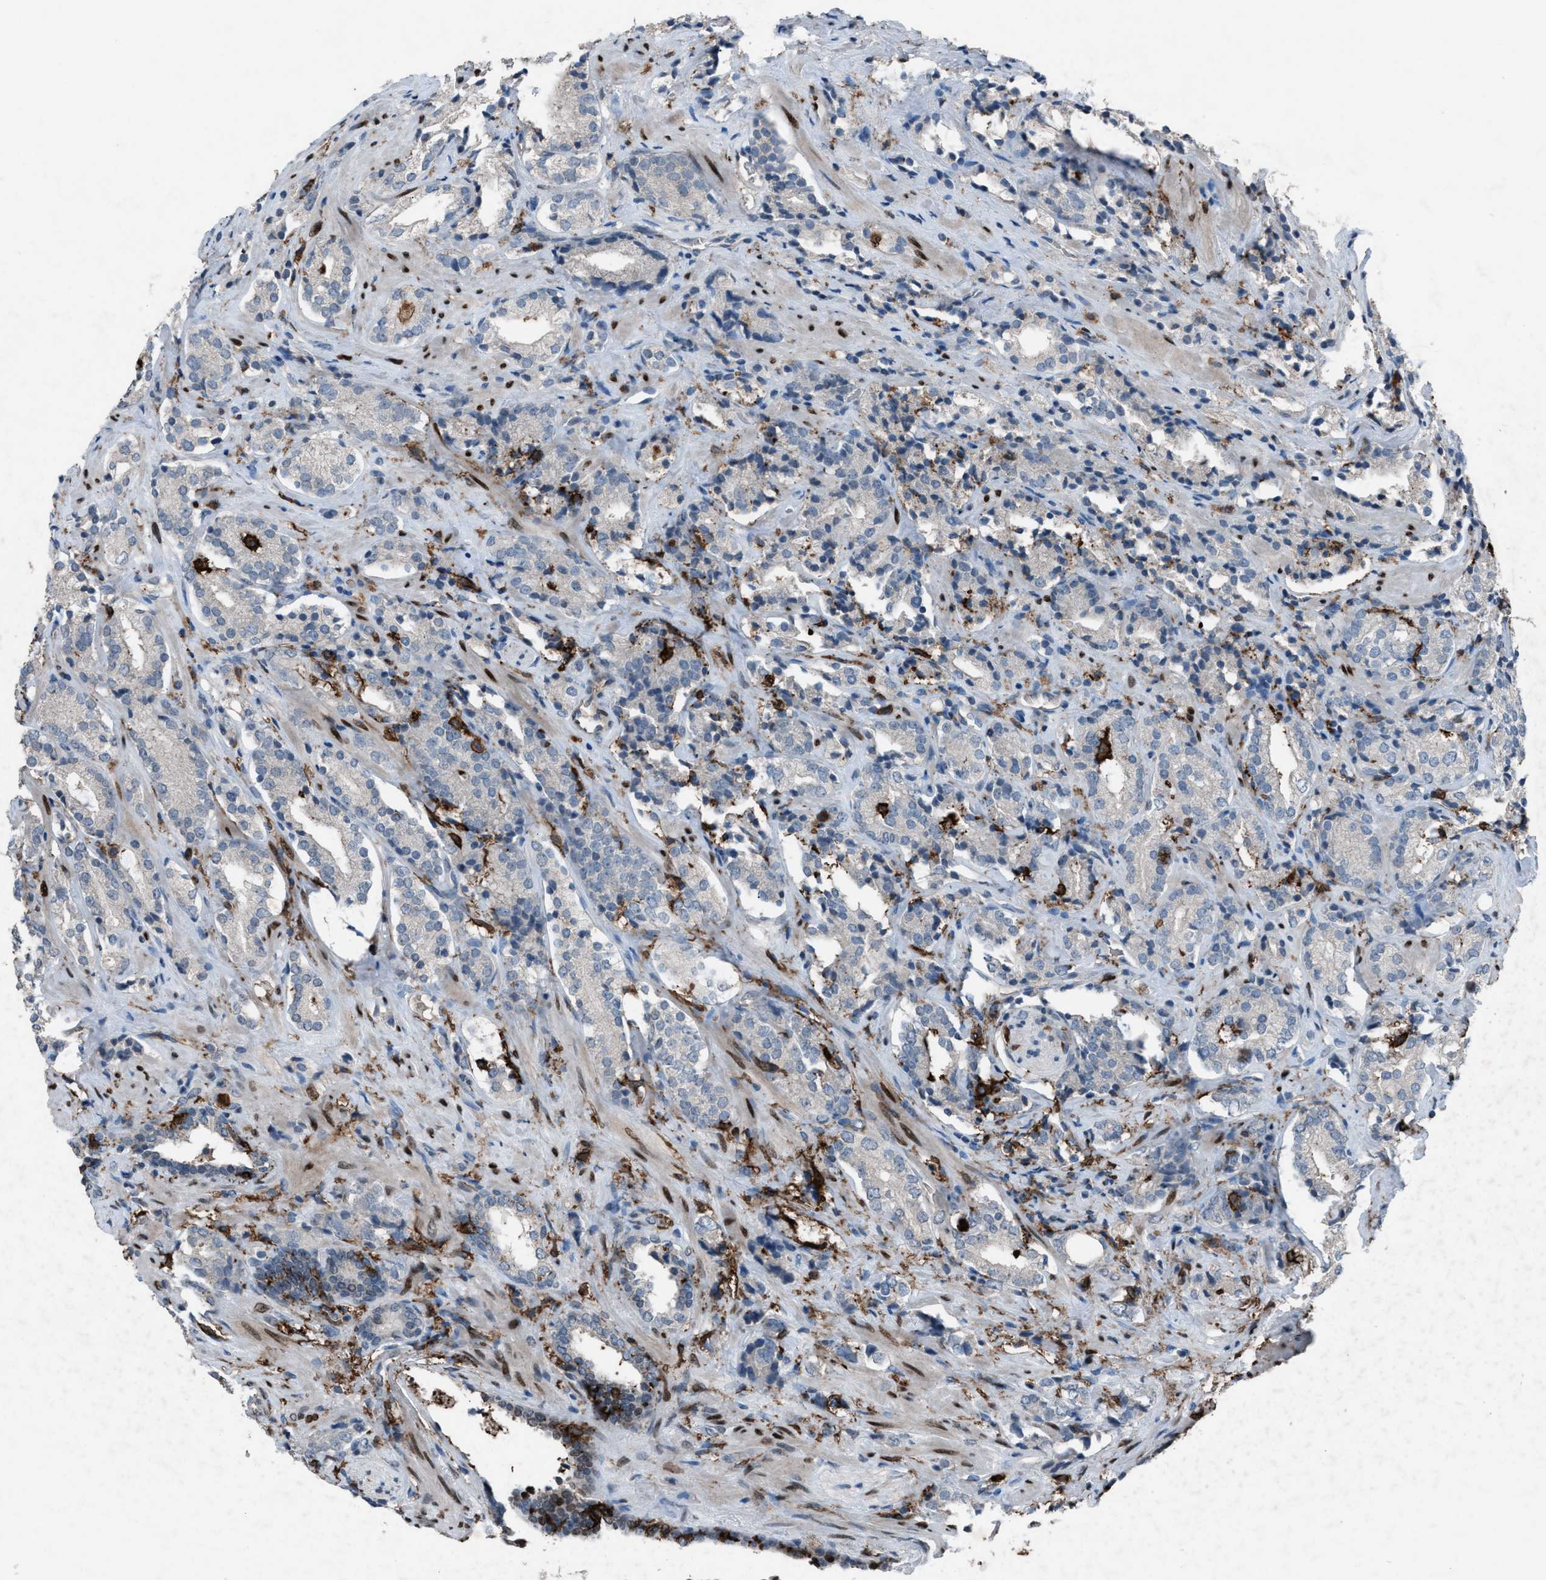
{"staining": {"intensity": "negative", "quantity": "none", "location": "none"}, "tissue": "prostate cancer", "cell_type": "Tumor cells", "image_type": "cancer", "snomed": [{"axis": "morphology", "description": "Adenocarcinoma, High grade"}, {"axis": "topography", "description": "Prostate"}], "caption": "There is no significant expression in tumor cells of prostate cancer. (DAB immunohistochemistry with hematoxylin counter stain).", "gene": "FCER1G", "patient": {"sex": "male", "age": 71}}